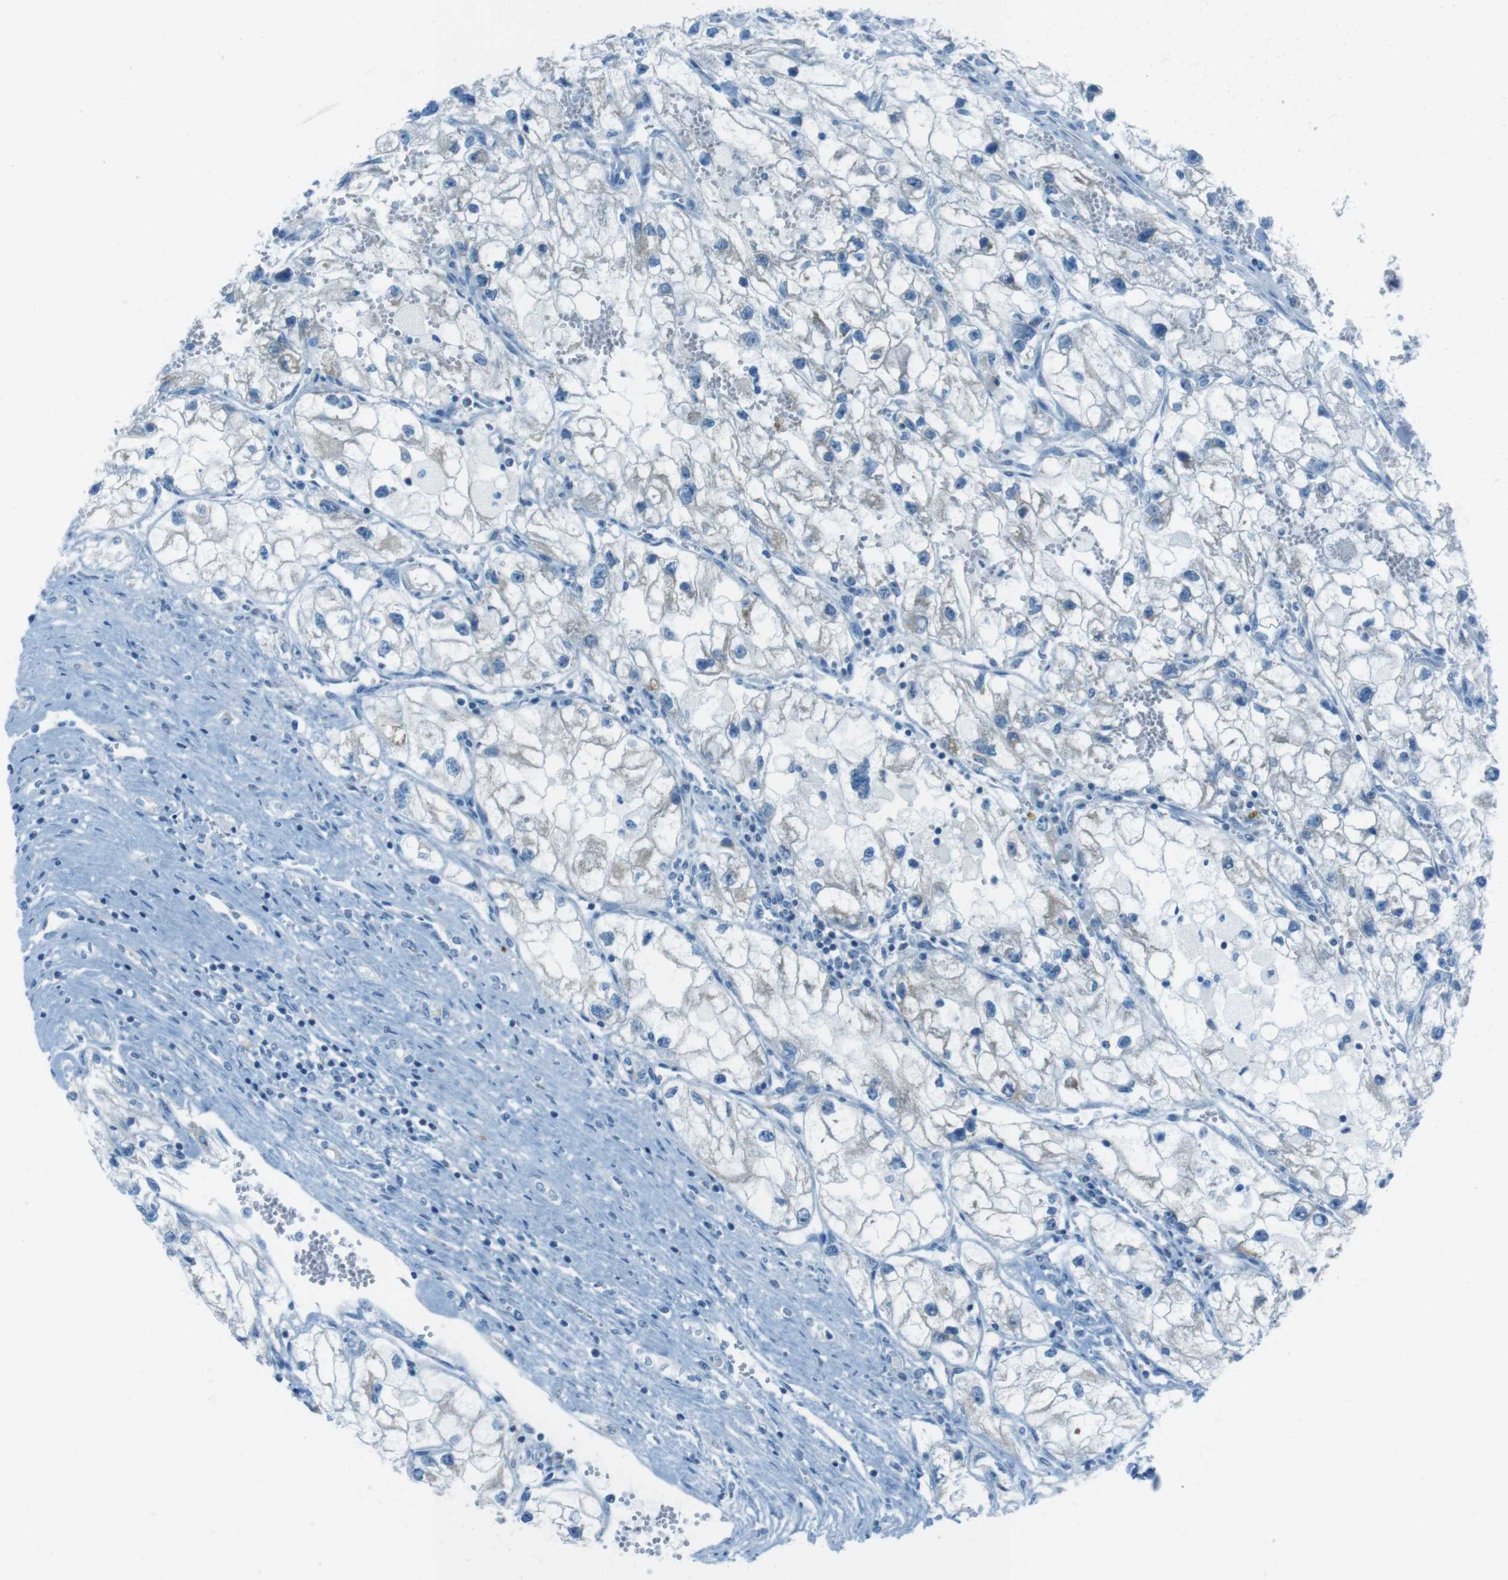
{"staining": {"intensity": "negative", "quantity": "none", "location": "none"}, "tissue": "renal cancer", "cell_type": "Tumor cells", "image_type": "cancer", "snomed": [{"axis": "morphology", "description": "Adenocarcinoma, NOS"}, {"axis": "topography", "description": "Kidney"}], "caption": "Tumor cells are negative for brown protein staining in renal cancer (adenocarcinoma).", "gene": "DNAJA3", "patient": {"sex": "female", "age": 70}}